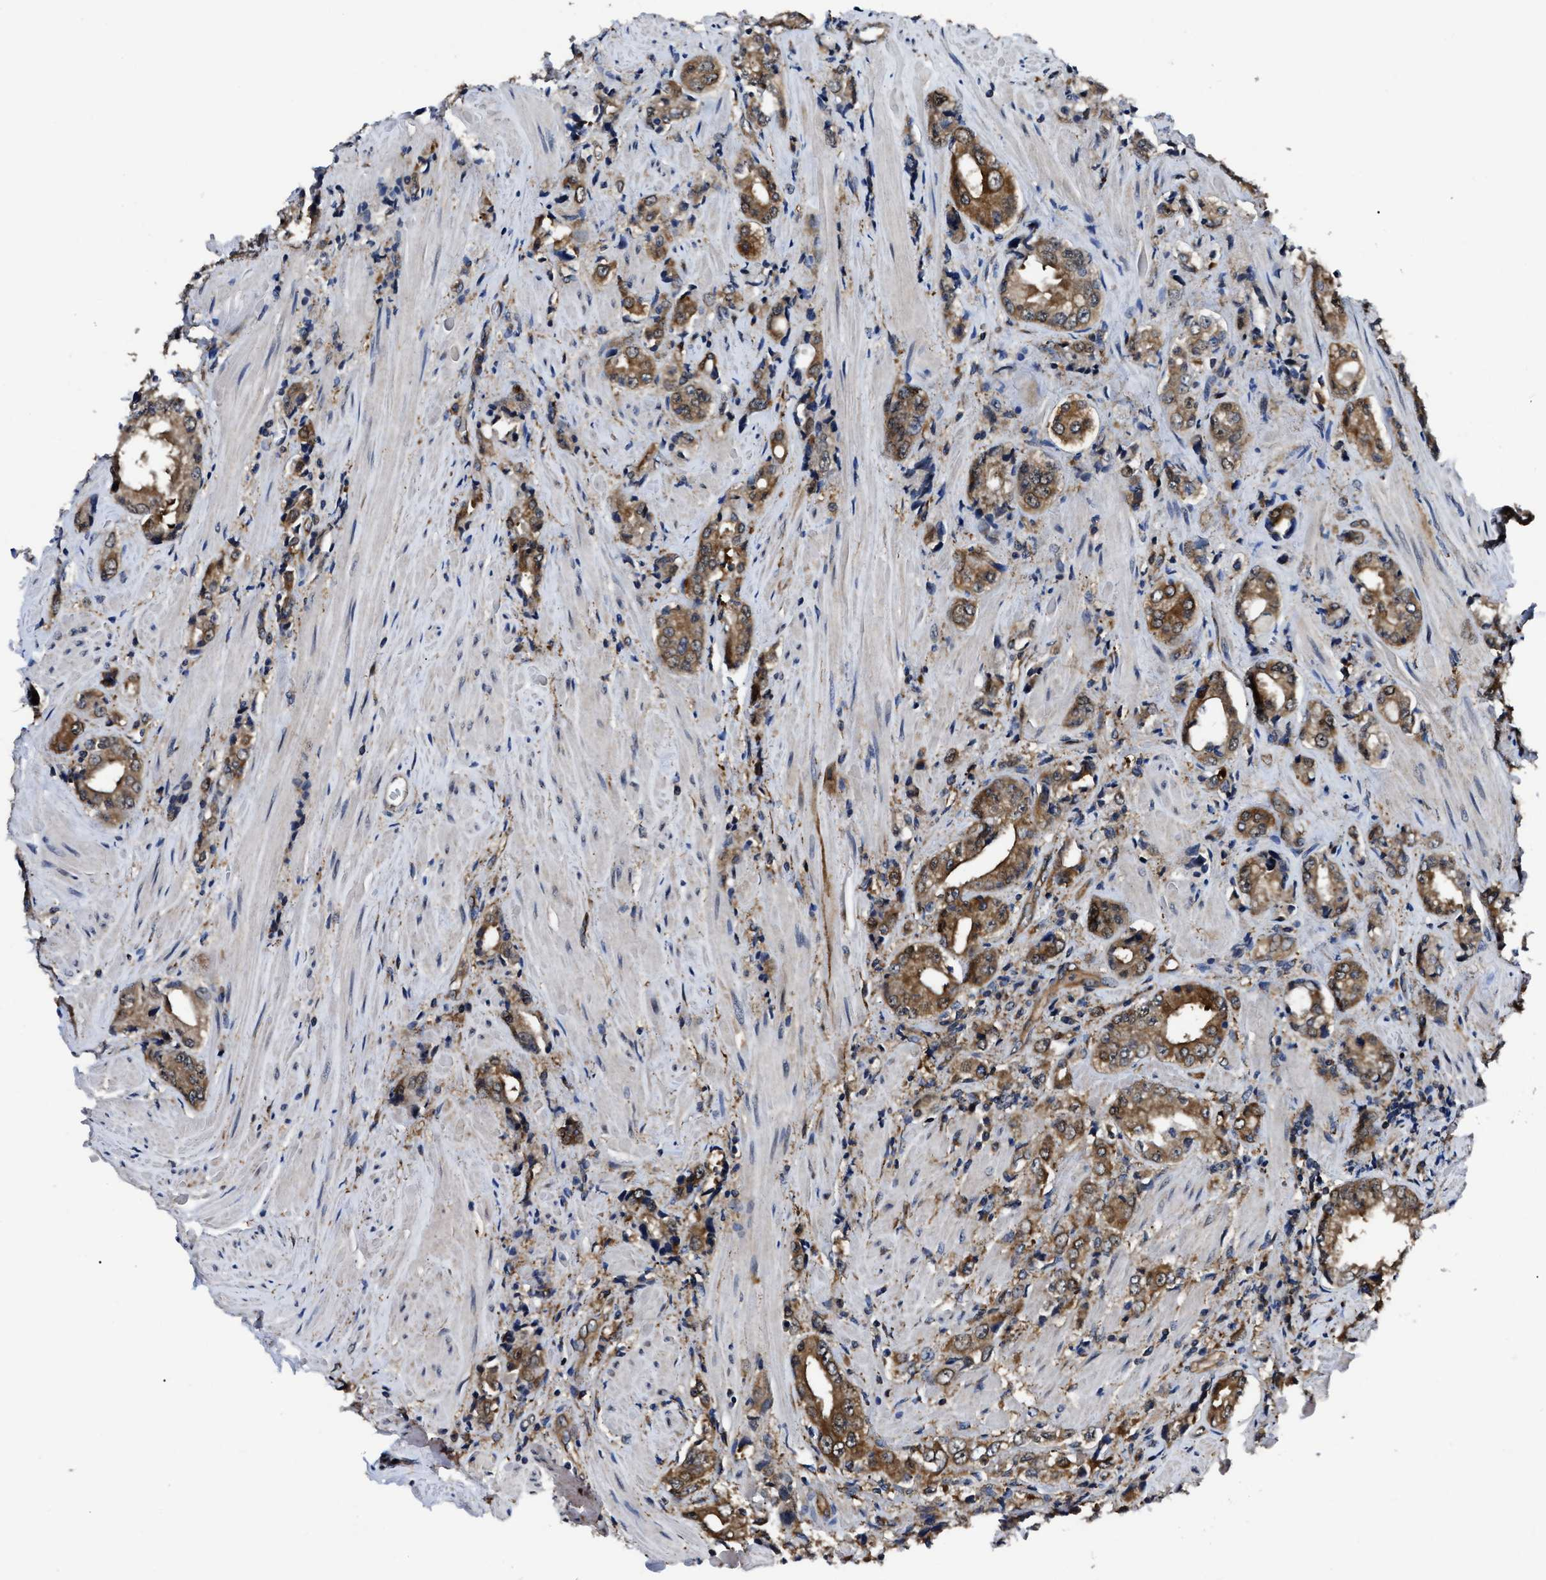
{"staining": {"intensity": "strong", "quantity": ">75%", "location": "cytoplasmic/membranous"}, "tissue": "prostate cancer", "cell_type": "Tumor cells", "image_type": "cancer", "snomed": [{"axis": "morphology", "description": "Adenocarcinoma, High grade"}, {"axis": "topography", "description": "Prostate"}], "caption": "Prostate adenocarcinoma (high-grade) tissue exhibits strong cytoplasmic/membranous positivity in about >75% of tumor cells (DAB (3,3'-diaminobenzidine) IHC, brown staining for protein, blue staining for nuclei).", "gene": "GET4", "patient": {"sex": "male", "age": 61}}